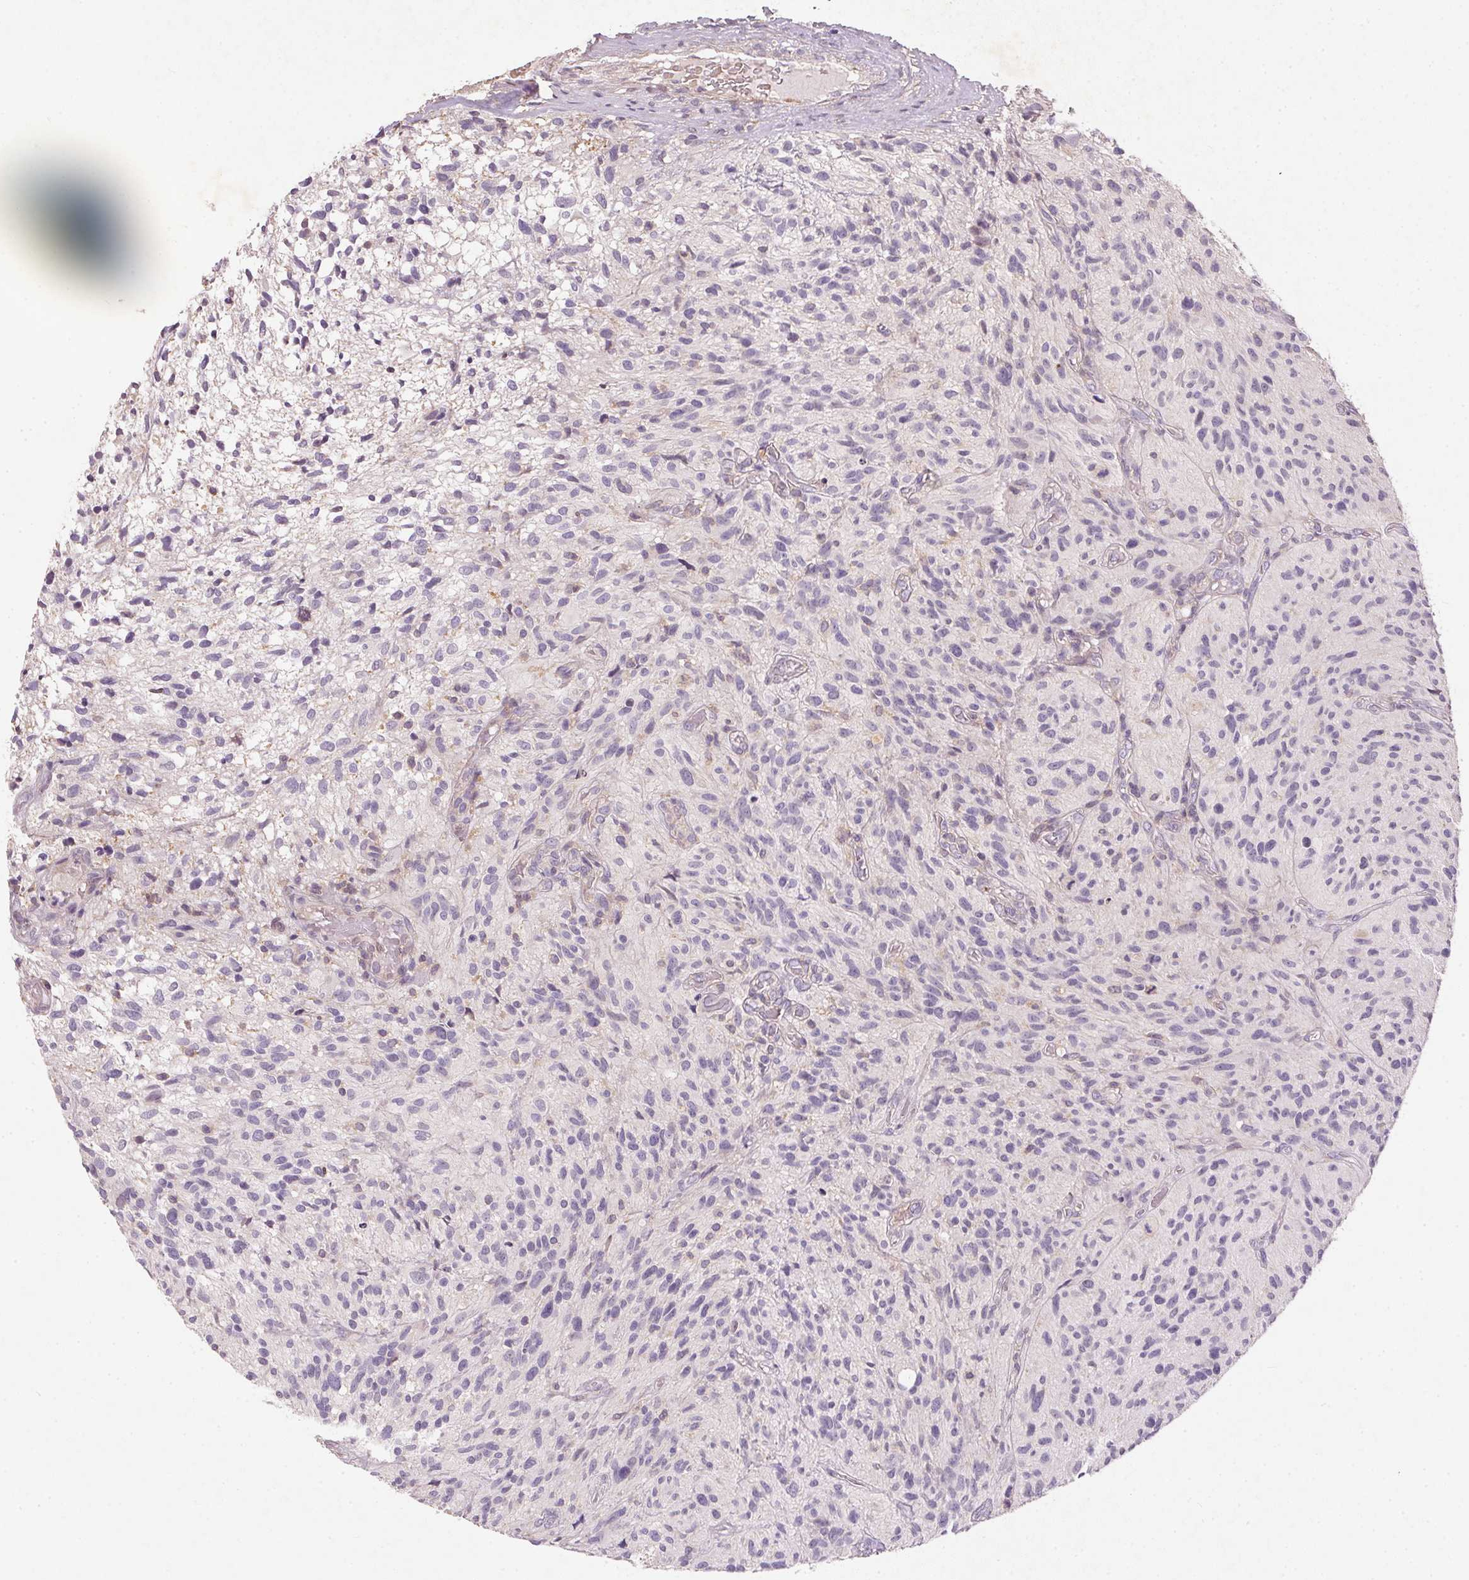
{"staining": {"intensity": "negative", "quantity": "none", "location": "none"}, "tissue": "glioma", "cell_type": "Tumor cells", "image_type": "cancer", "snomed": [{"axis": "morphology", "description": "Glioma, malignant, High grade"}, {"axis": "topography", "description": "Brain"}], "caption": "Glioma was stained to show a protein in brown. There is no significant positivity in tumor cells. (Immunohistochemistry, brightfield microscopy, high magnification).", "gene": "KCNK15", "patient": {"sex": "male", "age": 75}}